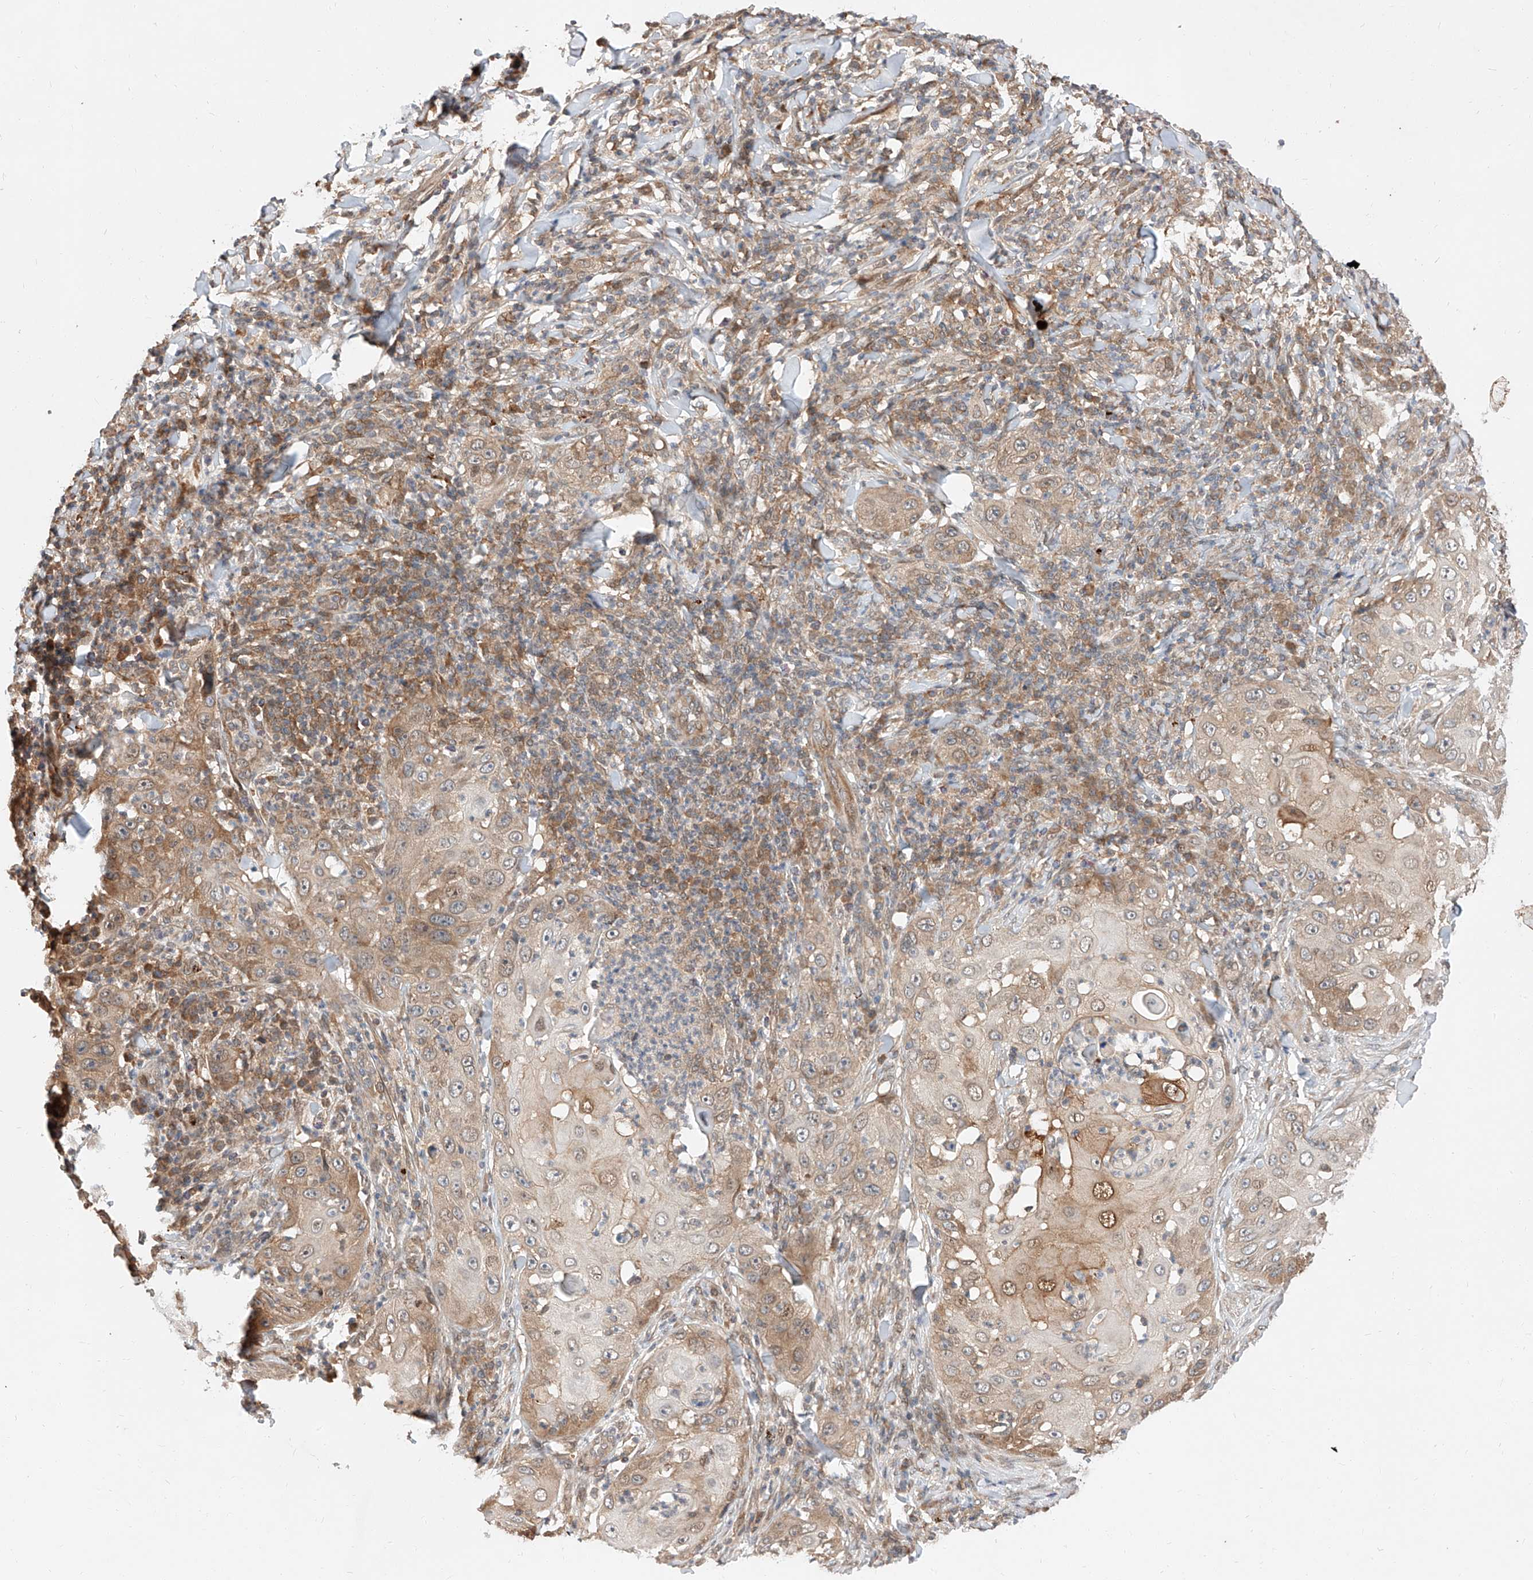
{"staining": {"intensity": "moderate", "quantity": "25%-75%", "location": "cytoplasmic/membranous,nuclear"}, "tissue": "skin cancer", "cell_type": "Tumor cells", "image_type": "cancer", "snomed": [{"axis": "morphology", "description": "Squamous cell carcinoma, NOS"}, {"axis": "topography", "description": "Skin"}], "caption": "A micrograph of human skin cancer (squamous cell carcinoma) stained for a protein reveals moderate cytoplasmic/membranous and nuclear brown staining in tumor cells.", "gene": "DIRAS3", "patient": {"sex": "female", "age": 44}}